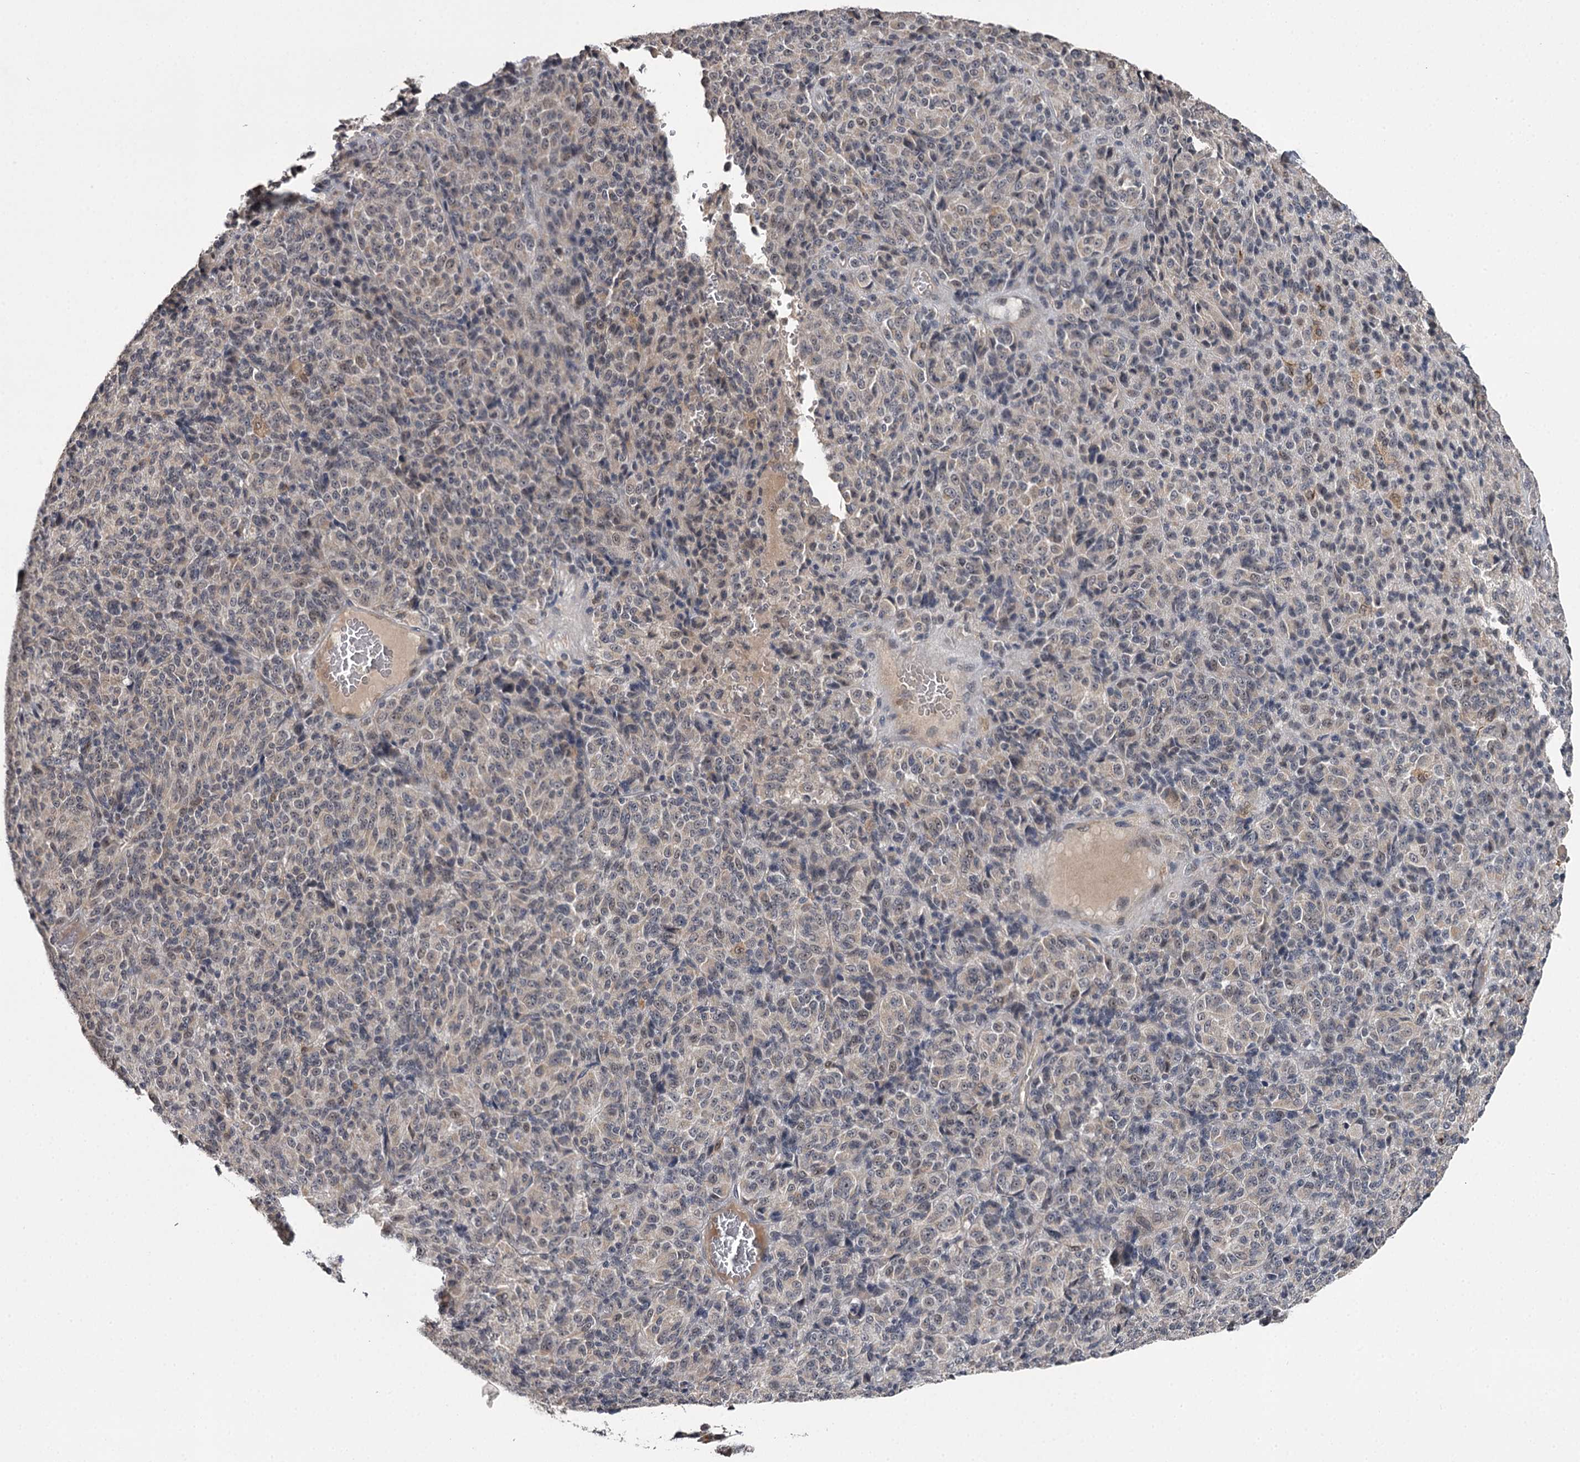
{"staining": {"intensity": "negative", "quantity": "none", "location": "none"}, "tissue": "melanoma", "cell_type": "Tumor cells", "image_type": "cancer", "snomed": [{"axis": "morphology", "description": "Malignant melanoma, Metastatic site"}, {"axis": "topography", "description": "Brain"}], "caption": "Immunohistochemistry (IHC) histopathology image of neoplastic tissue: malignant melanoma (metastatic site) stained with DAB reveals no significant protein expression in tumor cells.", "gene": "CWF19L2", "patient": {"sex": "female", "age": 56}}